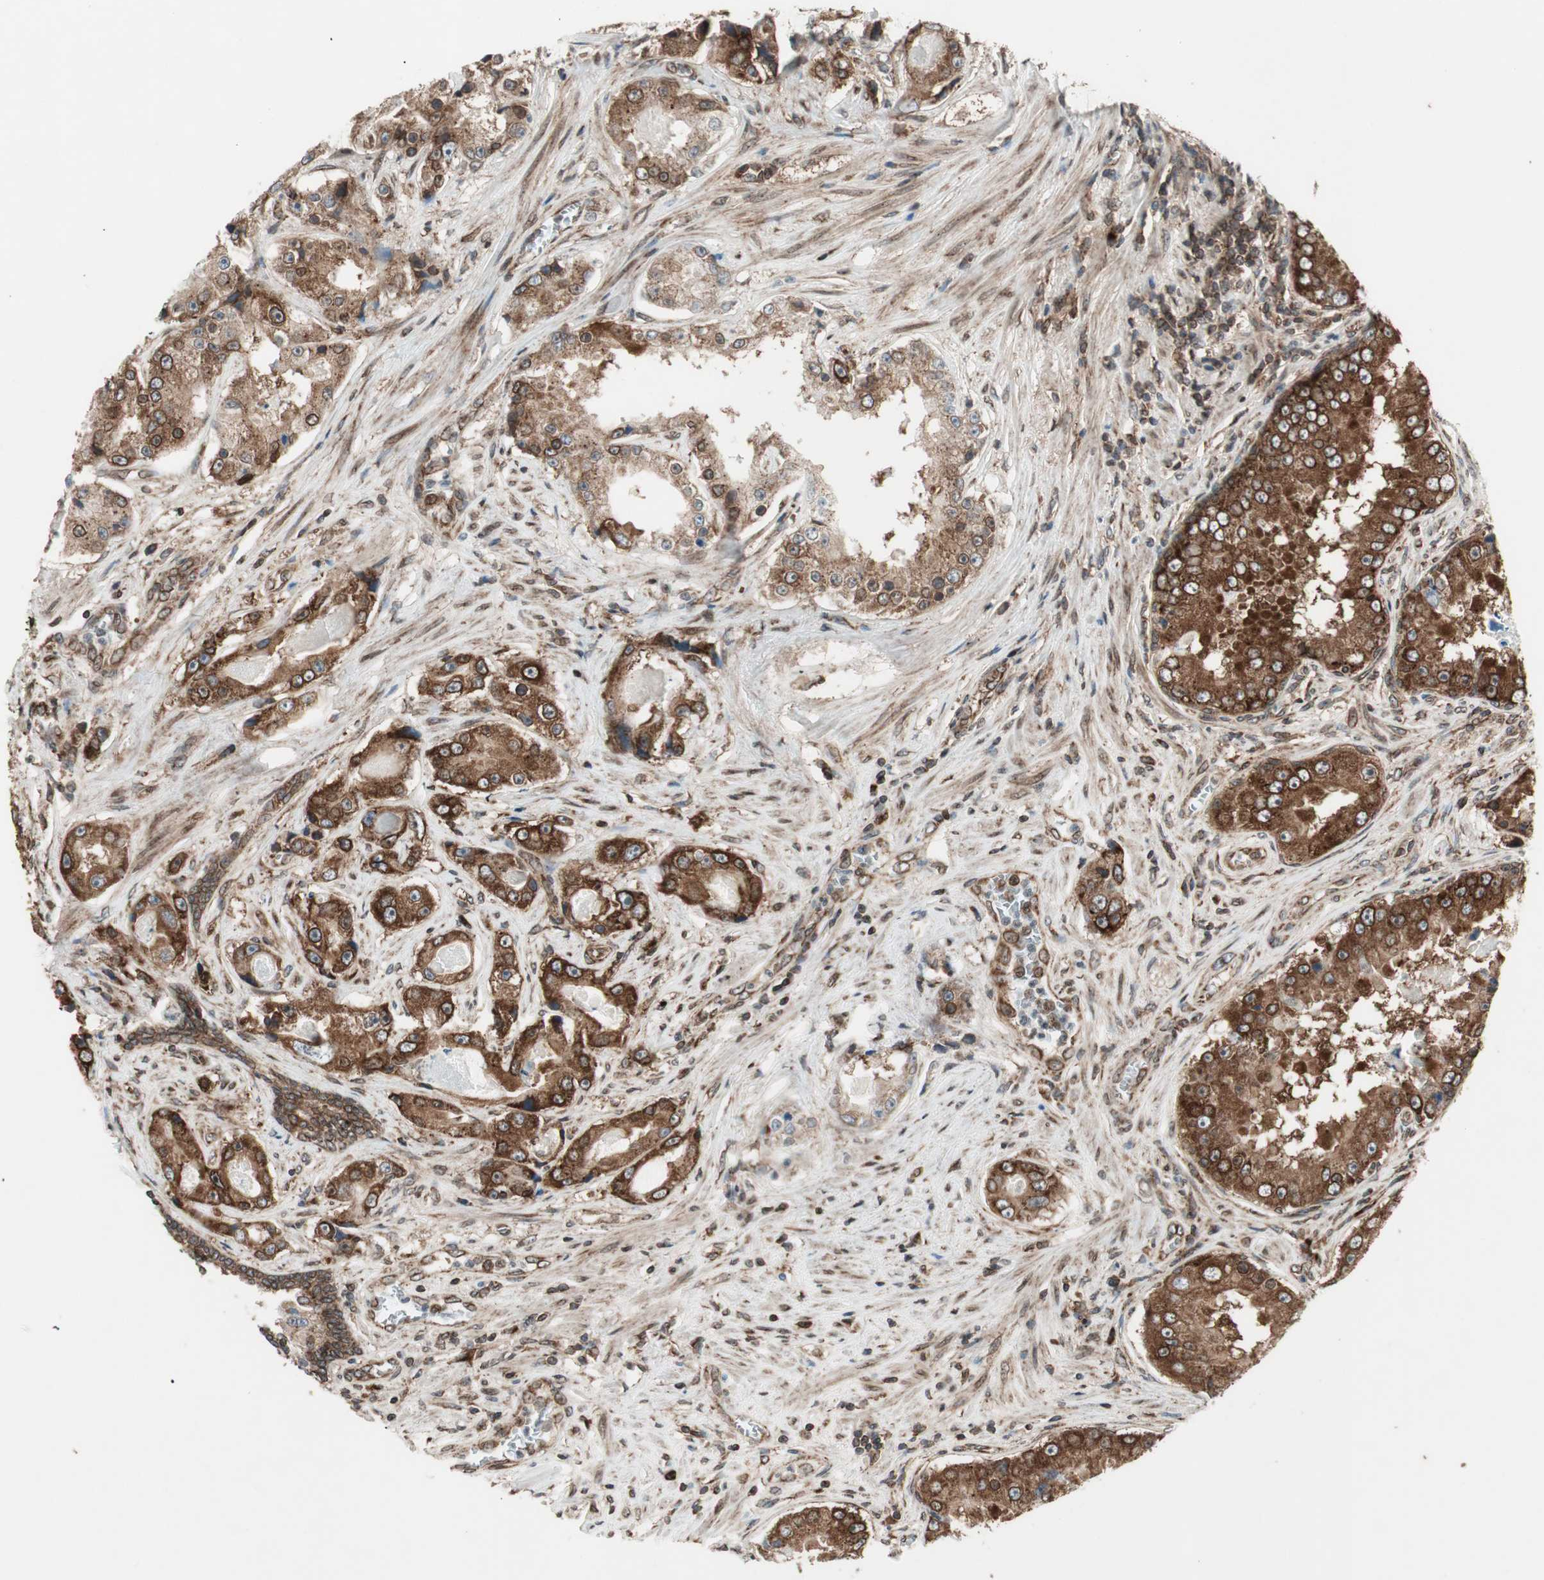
{"staining": {"intensity": "strong", "quantity": ">75%", "location": "cytoplasmic/membranous,nuclear"}, "tissue": "prostate cancer", "cell_type": "Tumor cells", "image_type": "cancer", "snomed": [{"axis": "morphology", "description": "Adenocarcinoma, High grade"}, {"axis": "topography", "description": "Prostate"}], "caption": "Human prostate high-grade adenocarcinoma stained with a protein marker reveals strong staining in tumor cells.", "gene": "NUP62", "patient": {"sex": "male", "age": 73}}